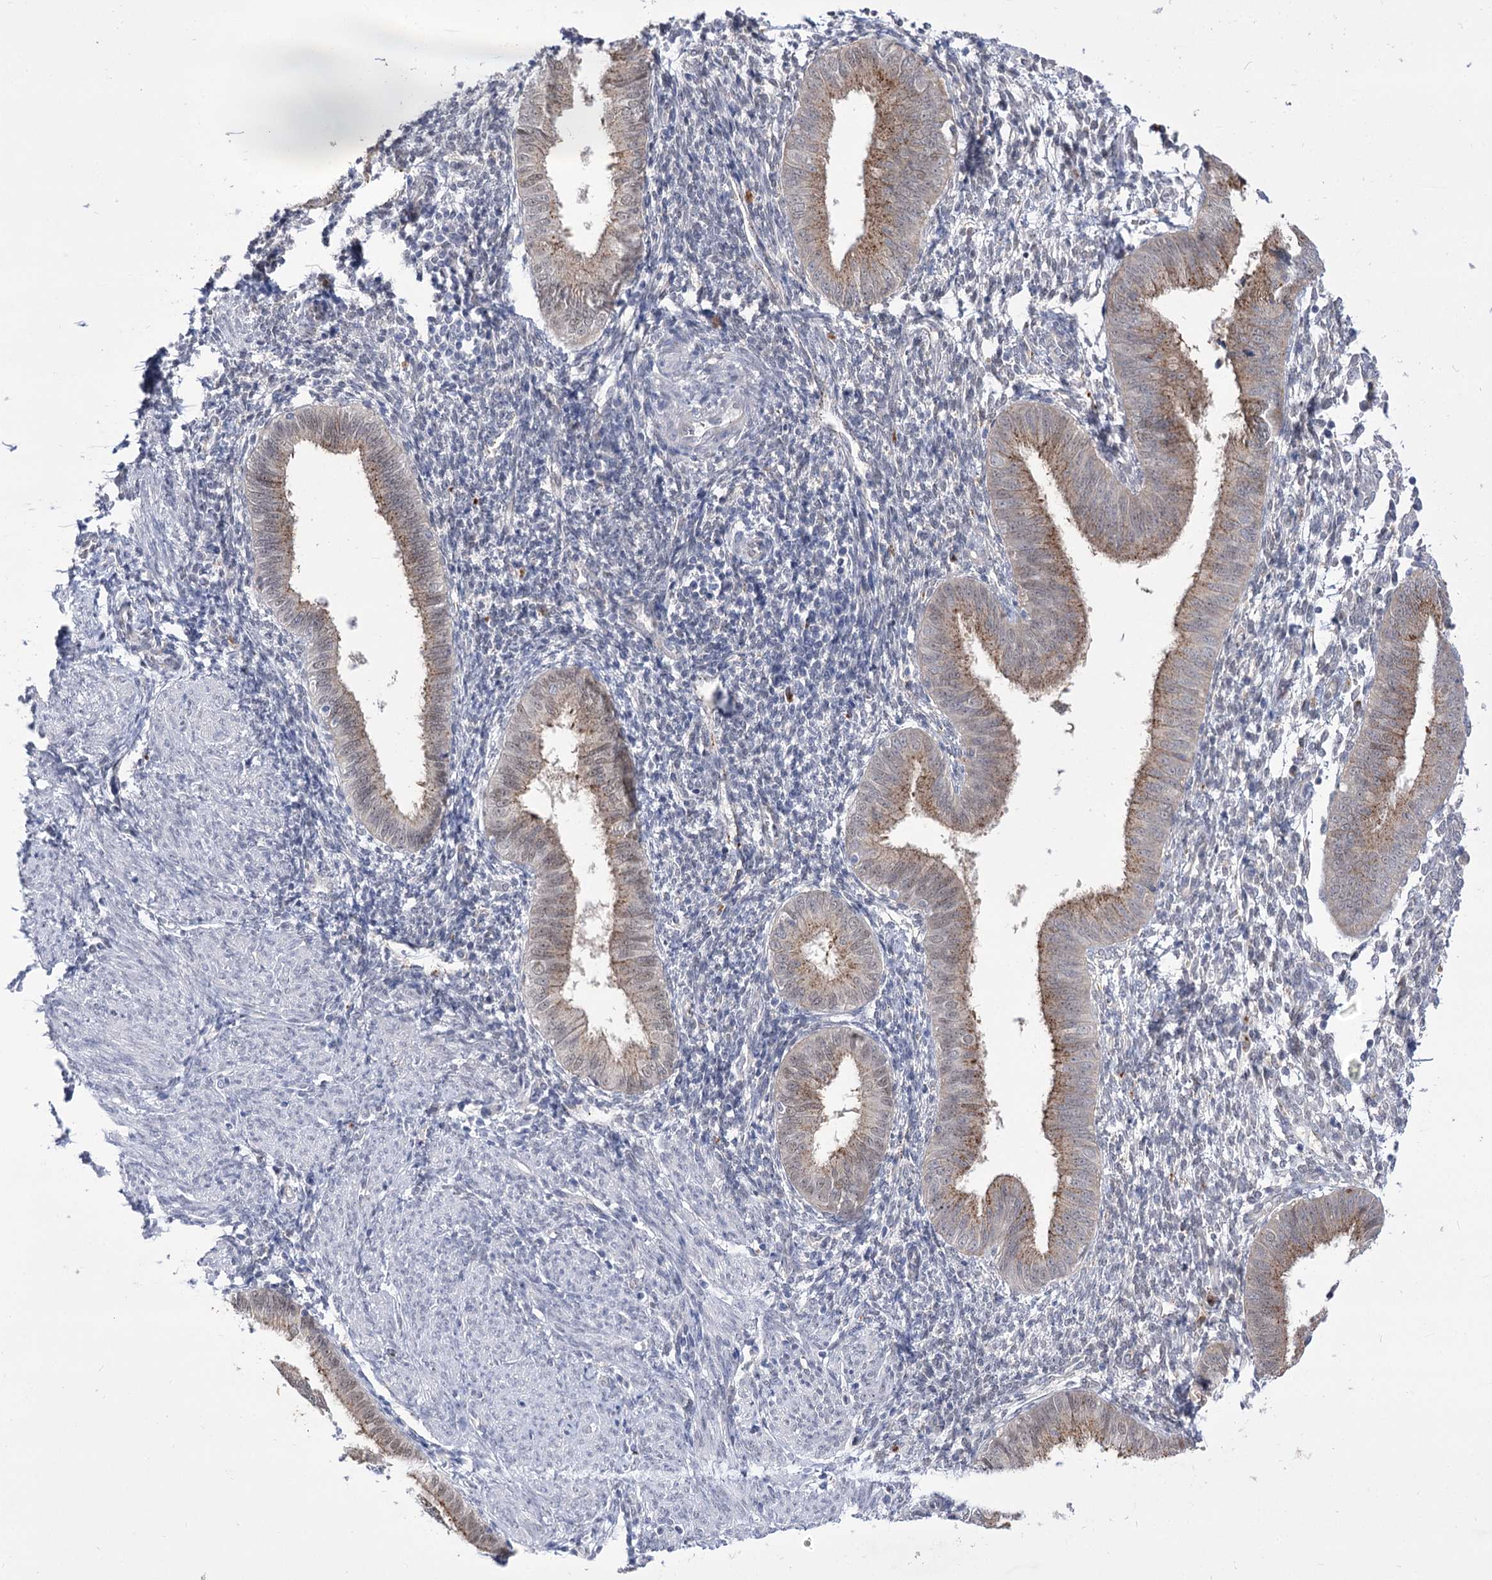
{"staining": {"intensity": "negative", "quantity": "none", "location": "none"}, "tissue": "endometrium", "cell_type": "Cells in endometrial stroma", "image_type": "normal", "snomed": [{"axis": "morphology", "description": "Normal tissue, NOS"}, {"axis": "topography", "description": "Uterus"}, {"axis": "topography", "description": "Endometrium"}], "caption": "Protein analysis of benign endometrium displays no significant expression in cells in endometrial stroma. (DAB (3,3'-diaminobenzidine) immunohistochemistry, high magnification).", "gene": "SIAE", "patient": {"sex": "female", "age": 48}}